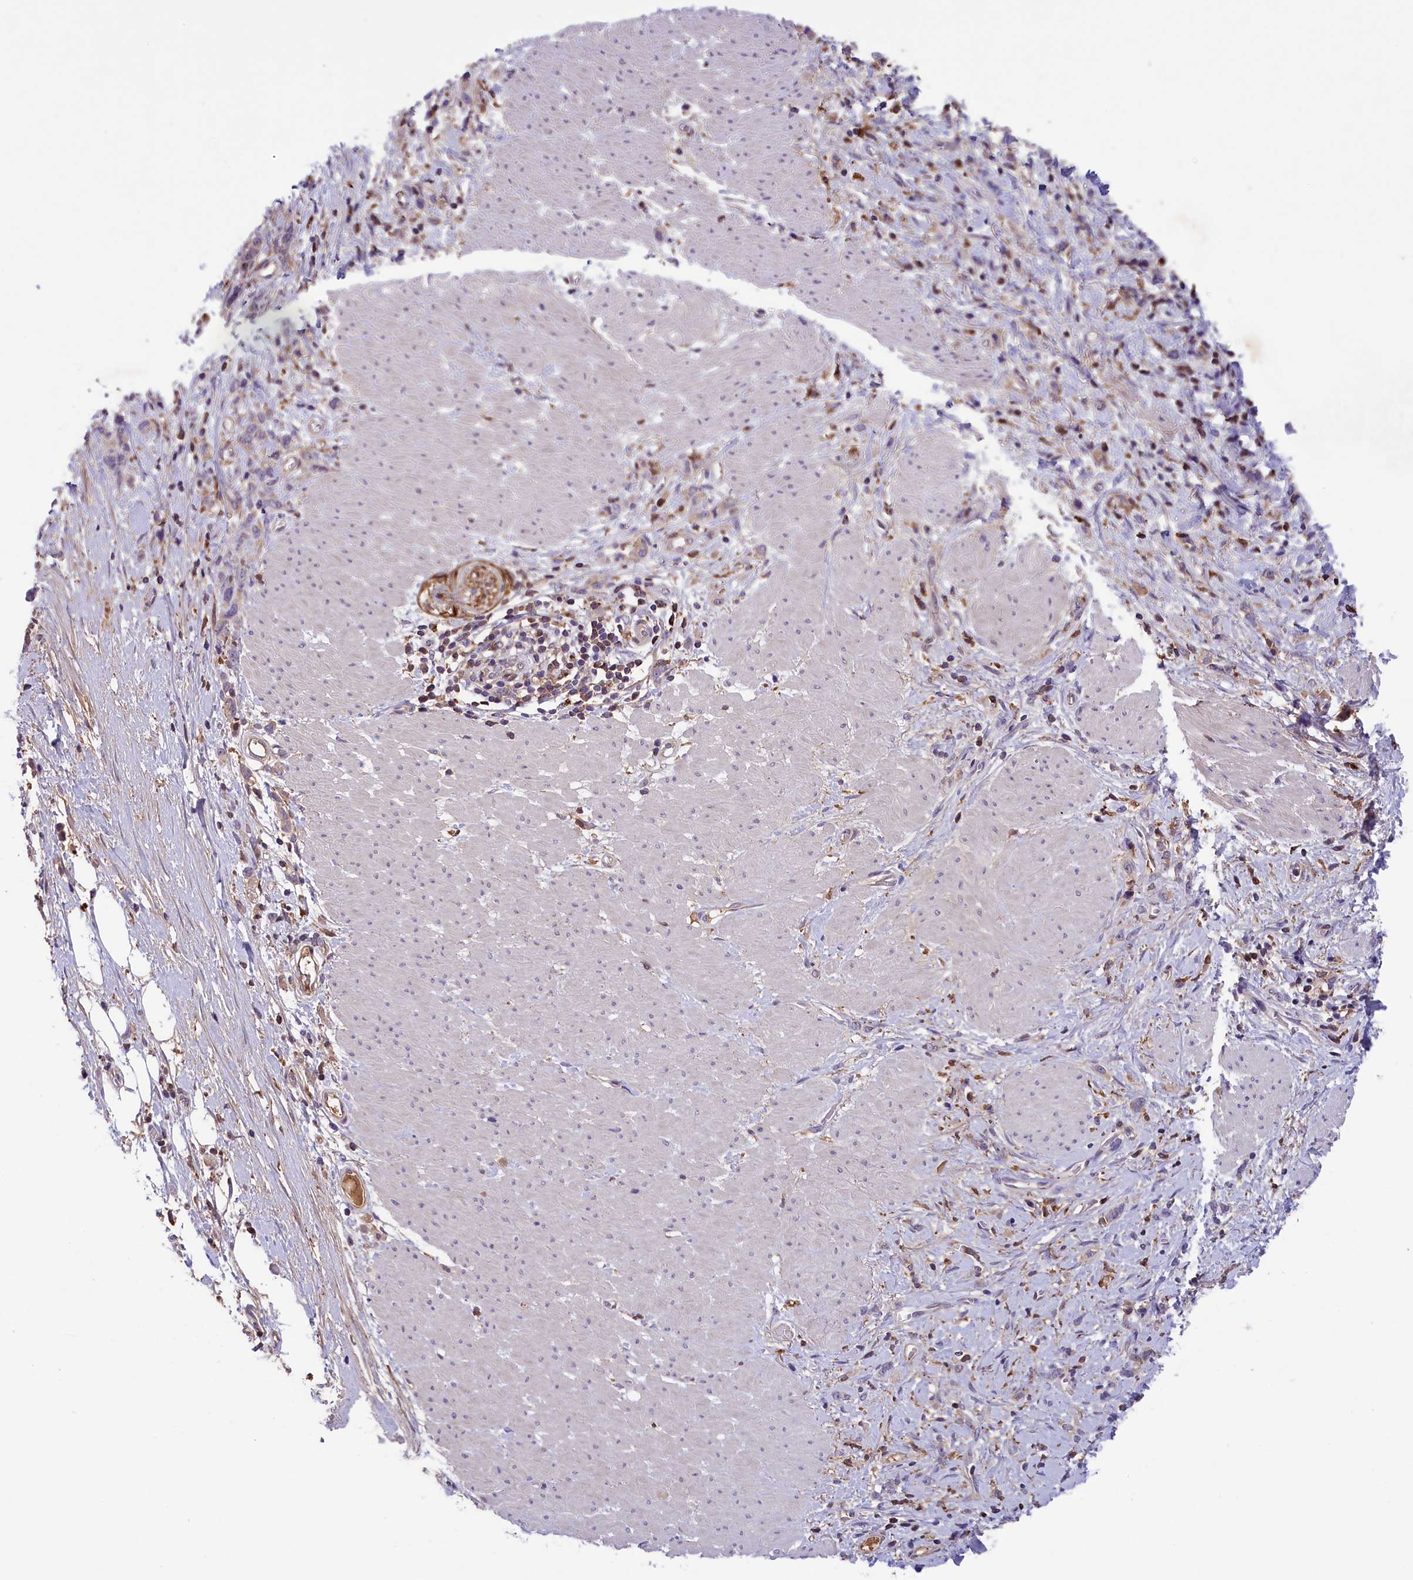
{"staining": {"intensity": "negative", "quantity": "none", "location": "none"}, "tissue": "stomach cancer", "cell_type": "Tumor cells", "image_type": "cancer", "snomed": [{"axis": "morphology", "description": "Adenocarcinoma, NOS"}, {"axis": "topography", "description": "Stomach"}], "caption": "Tumor cells are negative for brown protein staining in stomach adenocarcinoma. (Immunohistochemistry, brightfield microscopy, high magnification).", "gene": "STYX", "patient": {"sex": "female", "age": 76}}